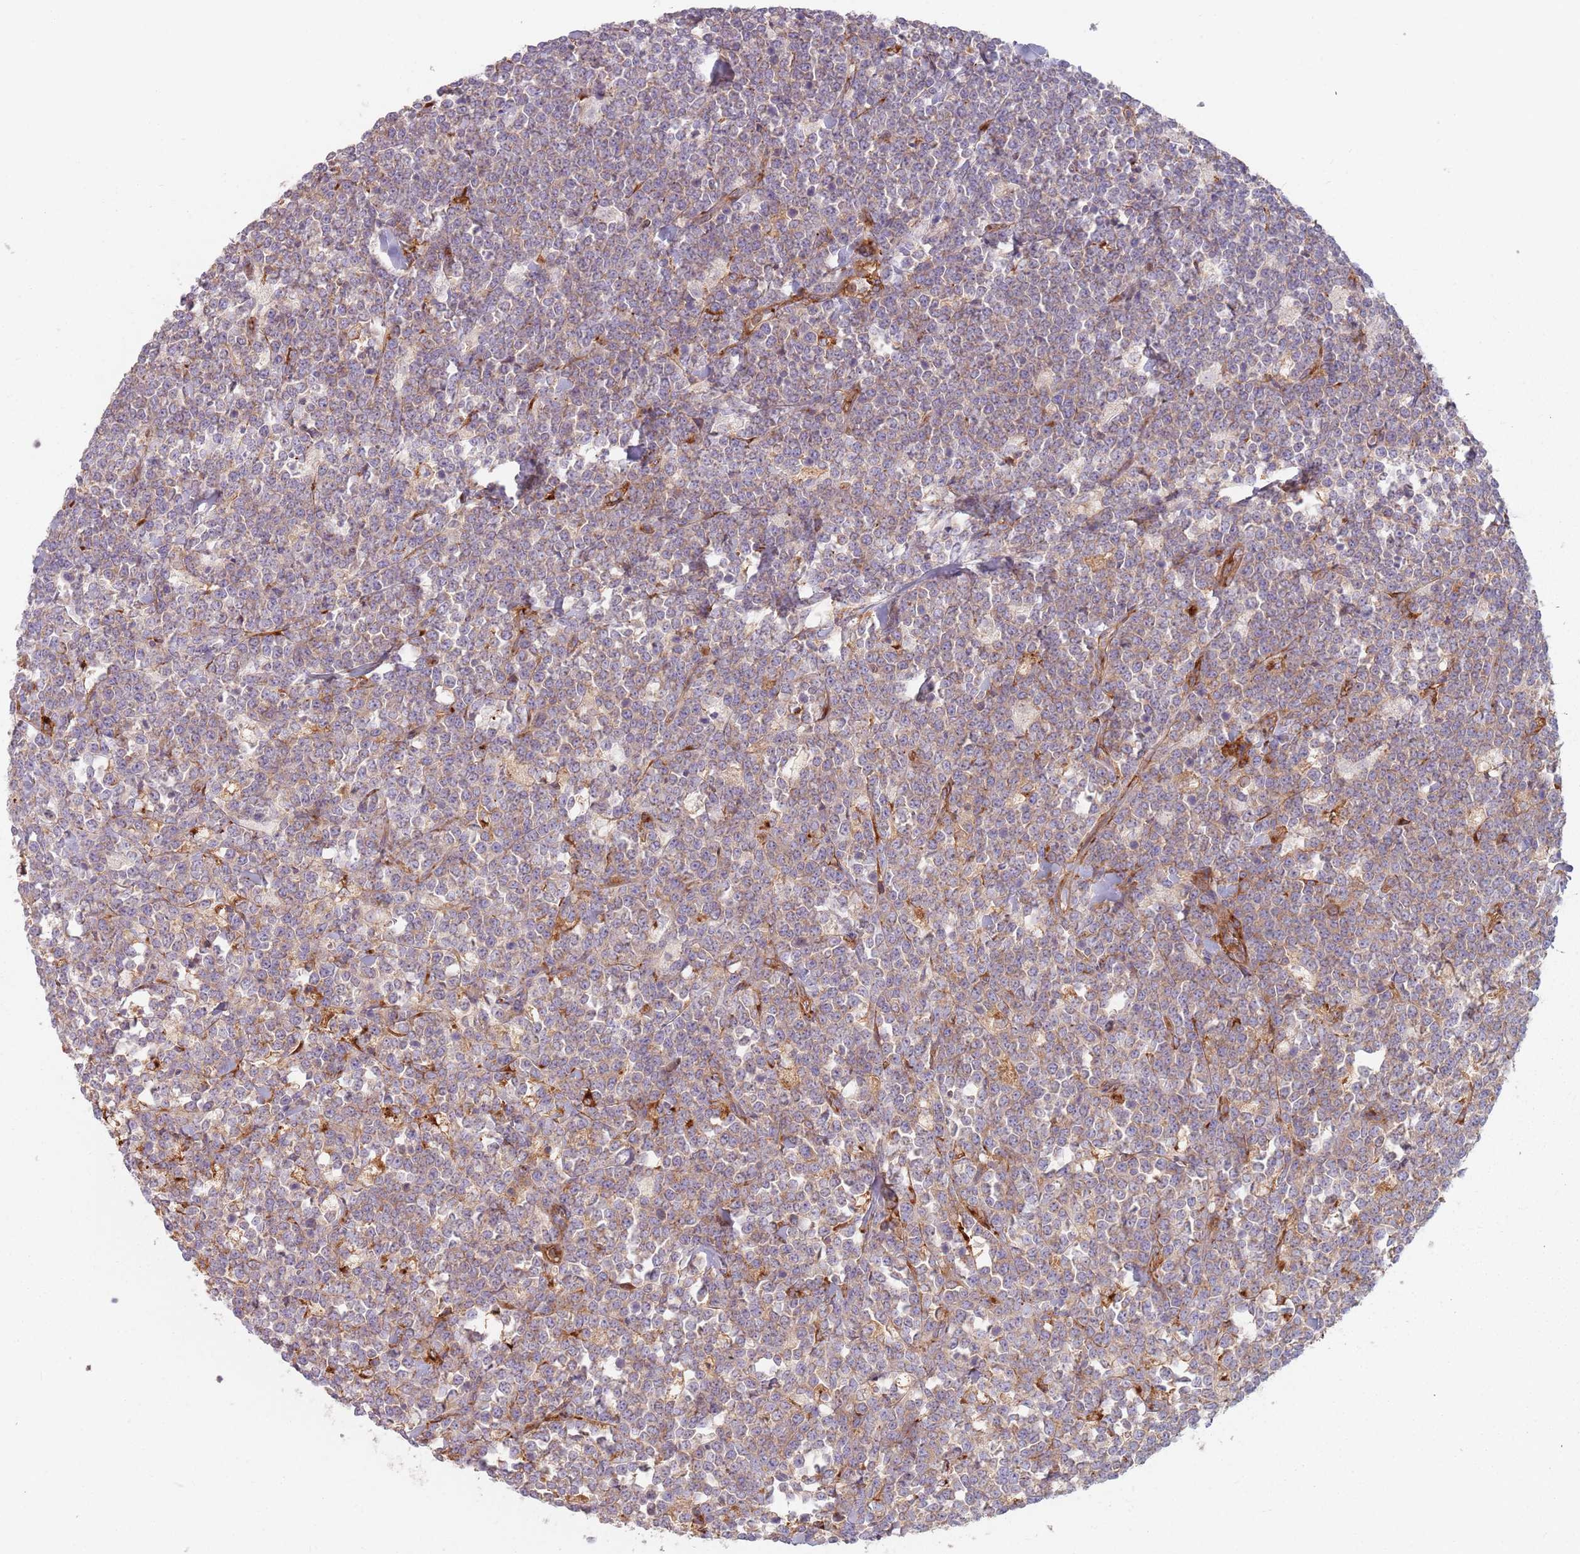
{"staining": {"intensity": "weak", "quantity": ">75%", "location": "cytoplasmic/membranous"}, "tissue": "lymphoma", "cell_type": "Tumor cells", "image_type": "cancer", "snomed": [{"axis": "morphology", "description": "Malignant lymphoma, non-Hodgkin's type, High grade"}, {"axis": "topography", "description": "Small intestine"}], "caption": "Lymphoma stained with immunohistochemistry reveals weak cytoplasmic/membranous expression in approximately >75% of tumor cells.", "gene": "TPD52L2", "patient": {"sex": "male", "age": 8}}